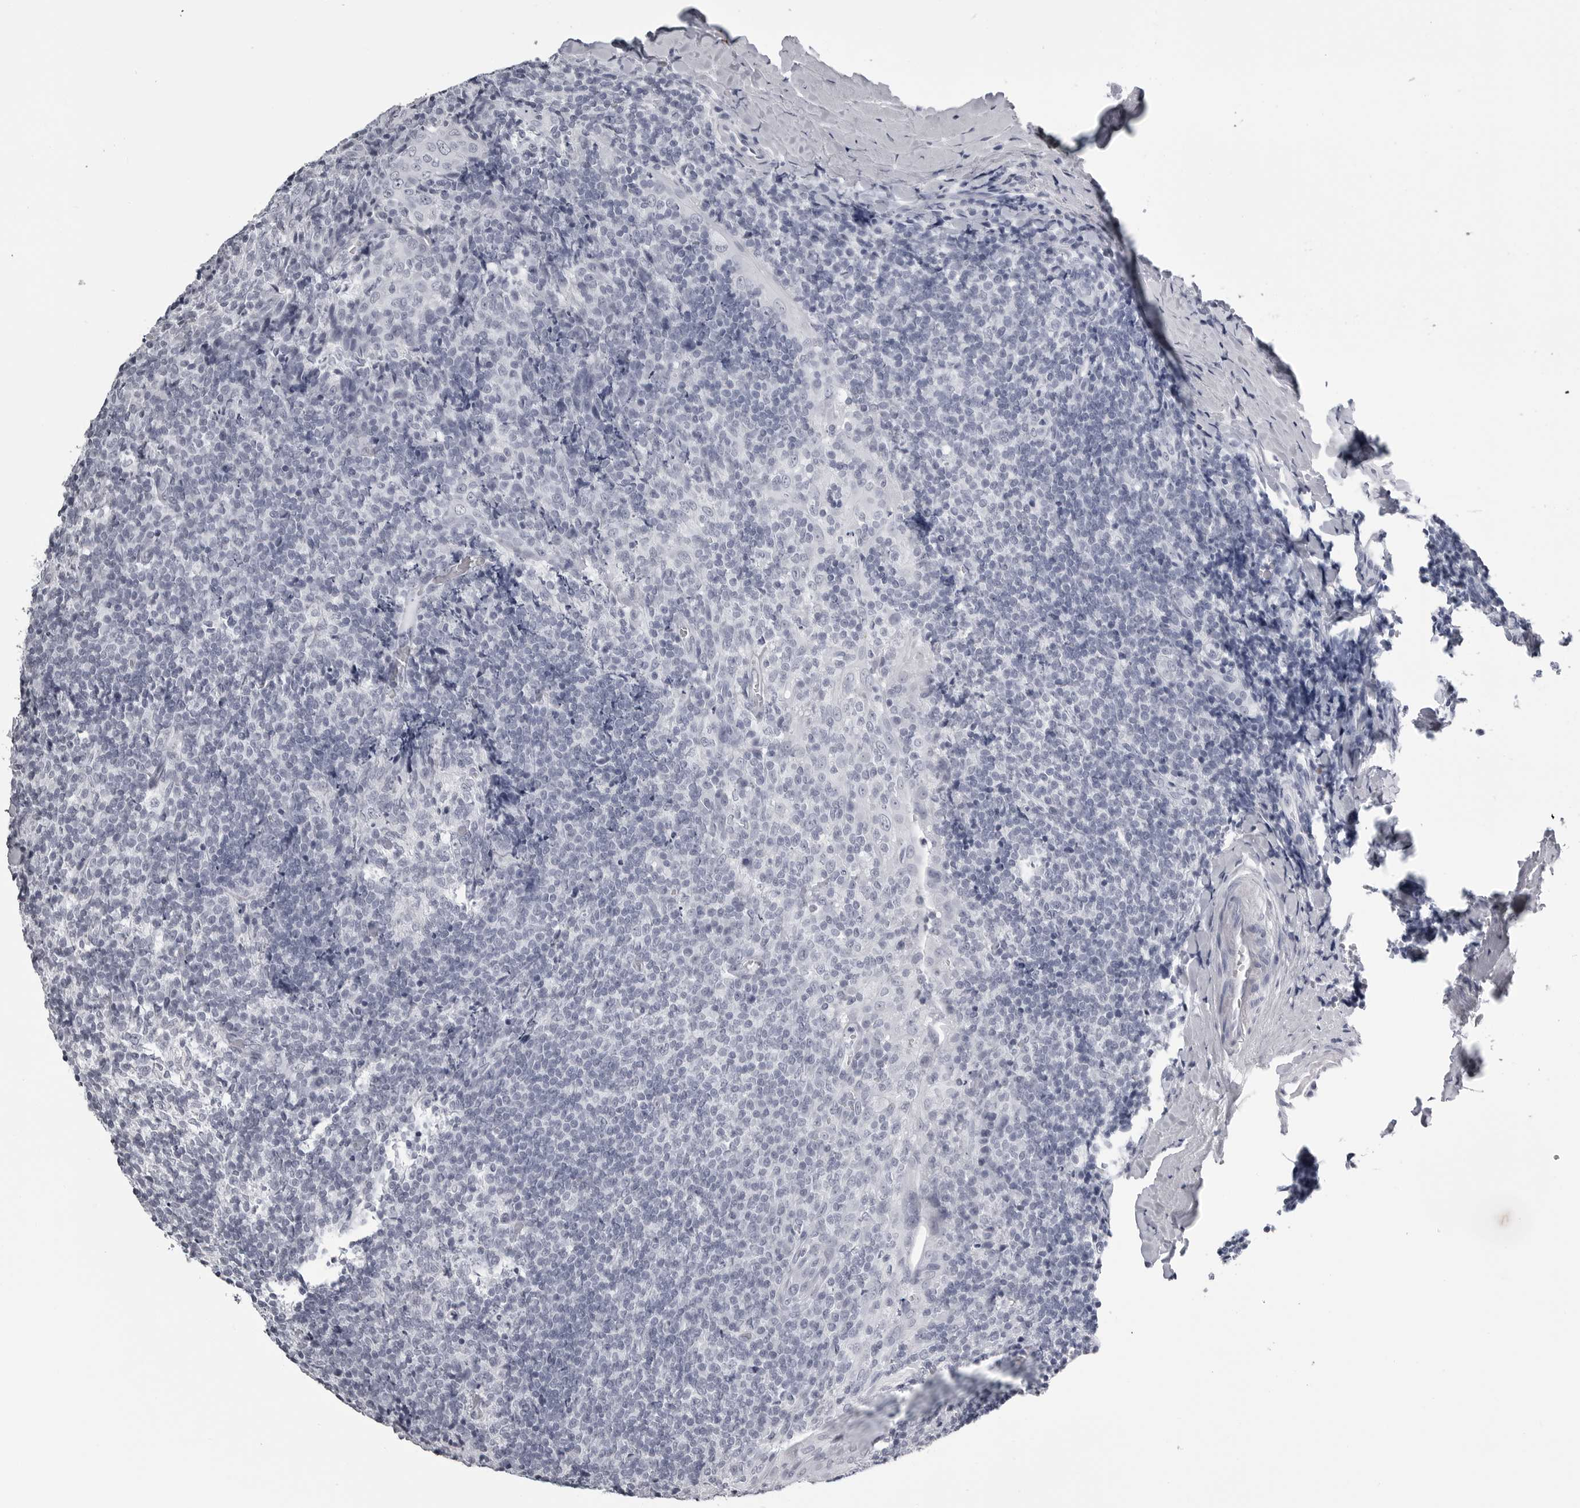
{"staining": {"intensity": "negative", "quantity": "none", "location": "none"}, "tissue": "tonsil", "cell_type": "Germinal center cells", "image_type": "normal", "snomed": [{"axis": "morphology", "description": "Normal tissue, NOS"}, {"axis": "topography", "description": "Tonsil"}], "caption": "The micrograph displays no staining of germinal center cells in unremarkable tonsil.", "gene": "BPIFA1", "patient": {"sex": "male", "age": 37}}